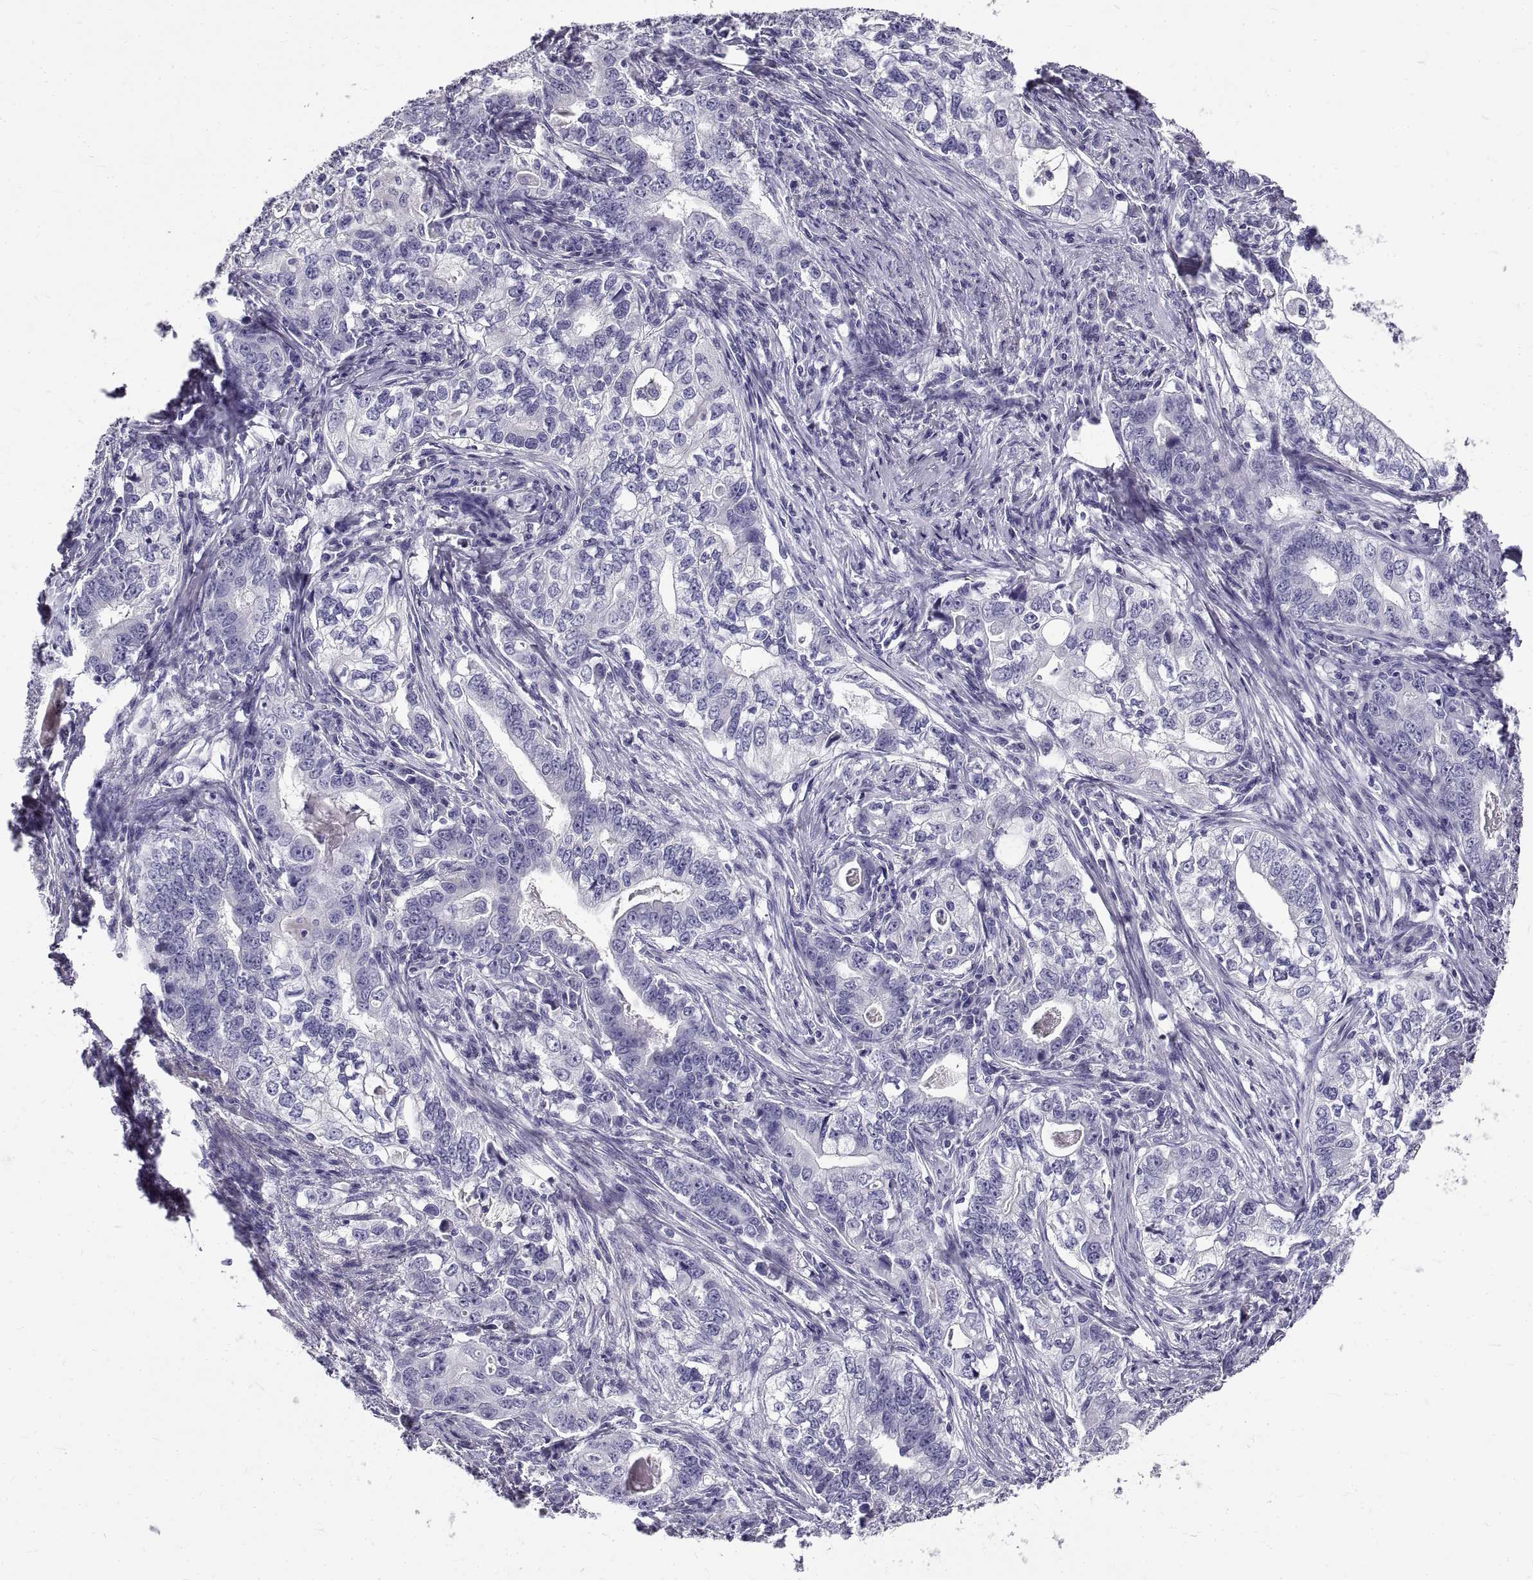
{"staining": {"intensity": "negative", "quantity": "none", "location": "none"}, "tissue": "stomach cancer", "cell_type": "Tumor cells", "image_type": "cancer", "snomed": [{"axis": "morphology", "description": "Adenocarcinoma, NOS"}, {"axis": "topography", "description": "Stomach, lower"}], "caption": "Immunohistochemistry of human stomach adenocarcinoma demonstrates no staining in tumor cells.", "gene": "GNG12", "patient": {"sex": "female", "age": 72}}